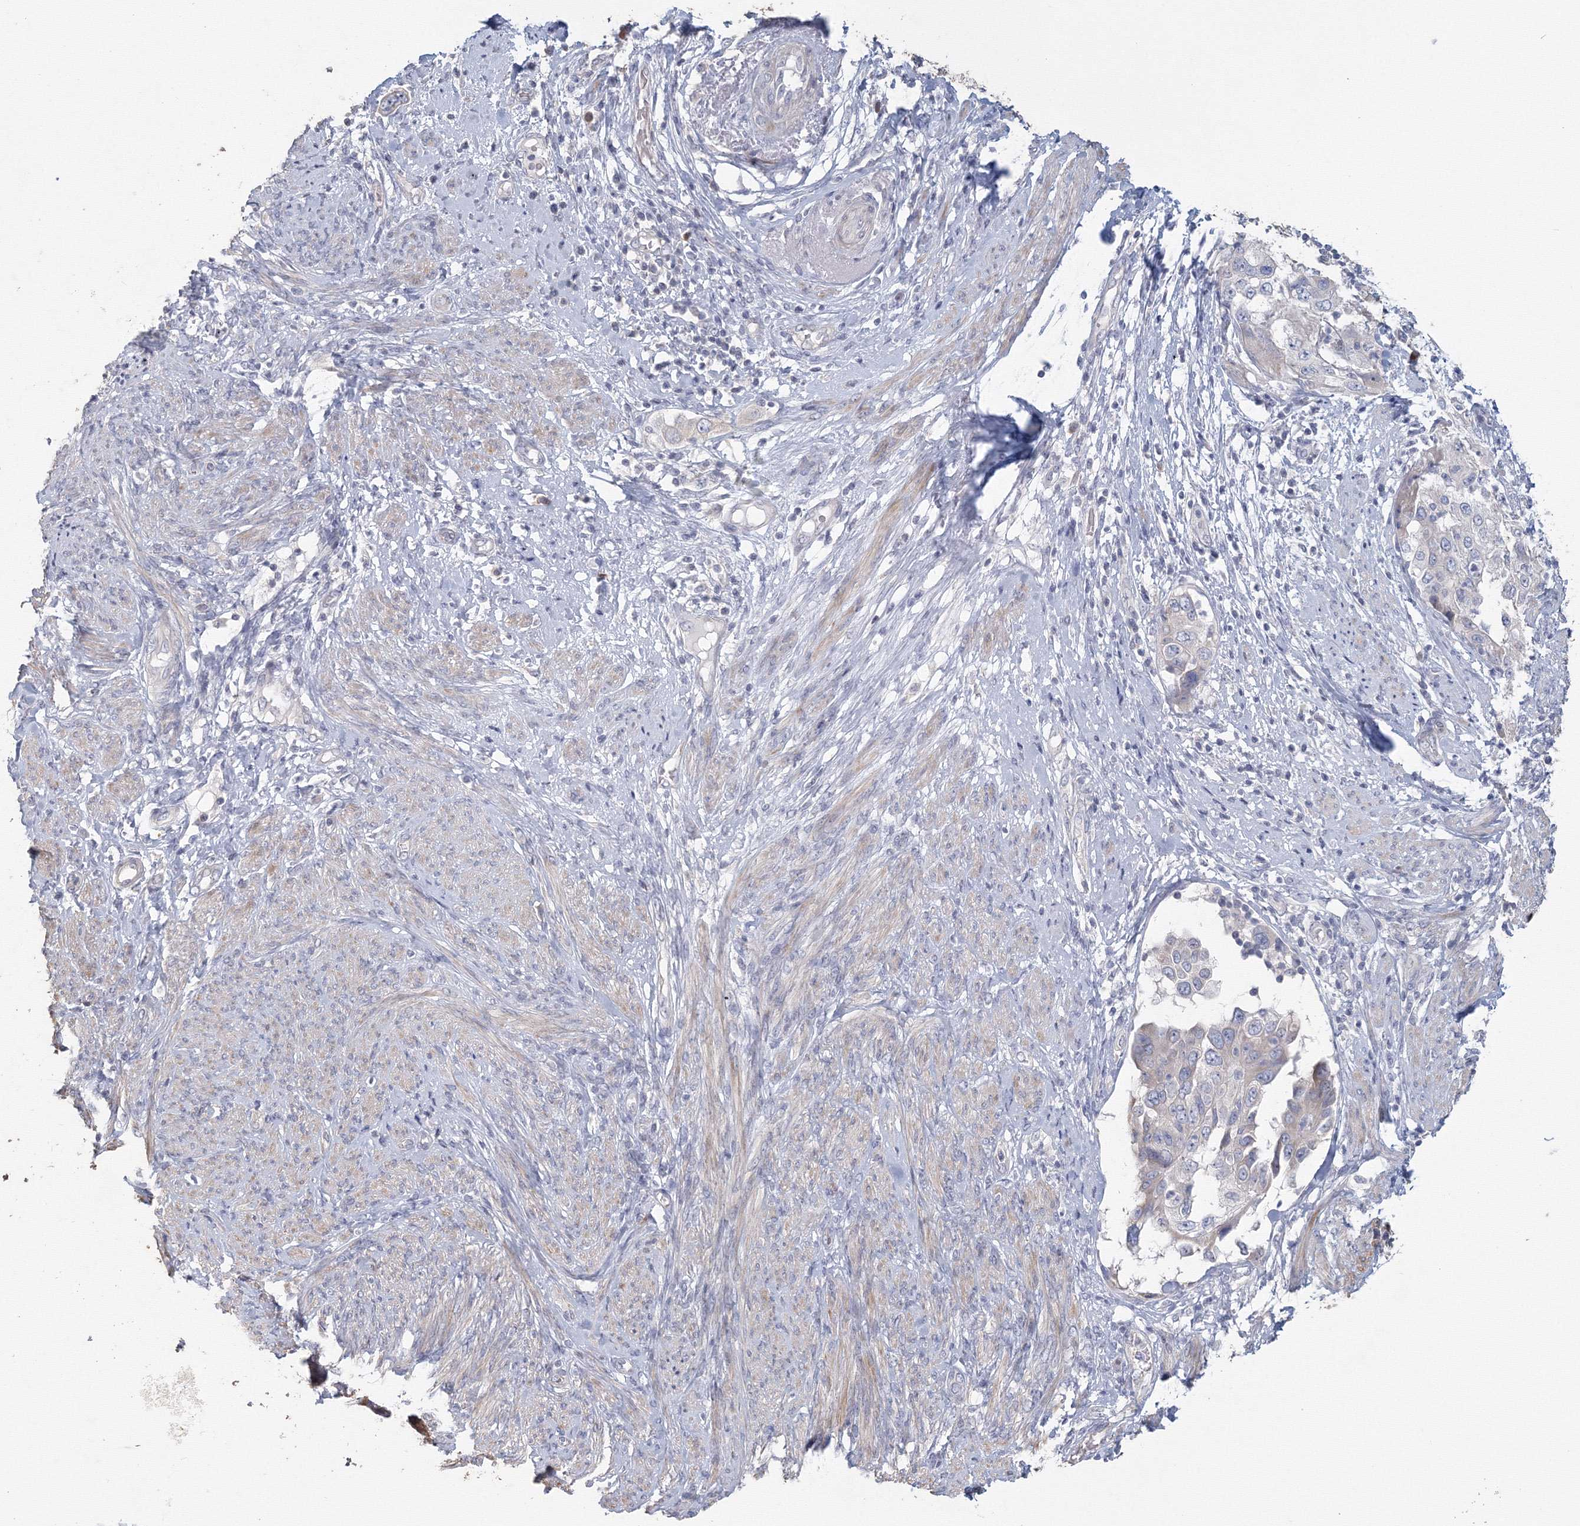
{"staining": {"intensity": "negative", "quantity": "none", "location": "none"}, "tissue": "endometrial cancer", "cell_type": "Tumor cells", "image_type": "cancer", "snomed": [{"axis": "morphology", "description": "Adenocarcinoma, NOS"}, {"axis": "topography", "description": "Endometrium"}], "caption": "The histopathology image demonstrates no staining of tumor cells in adenocarcinoma (endometrial). The staining was performed using DAB to visualize the protein expression in brown, while the nuclei were stained in blue with hematoxylin (Magnification: 20x).", "gene": "TACC2", "patient": {"sex": "female", "age": 85}}